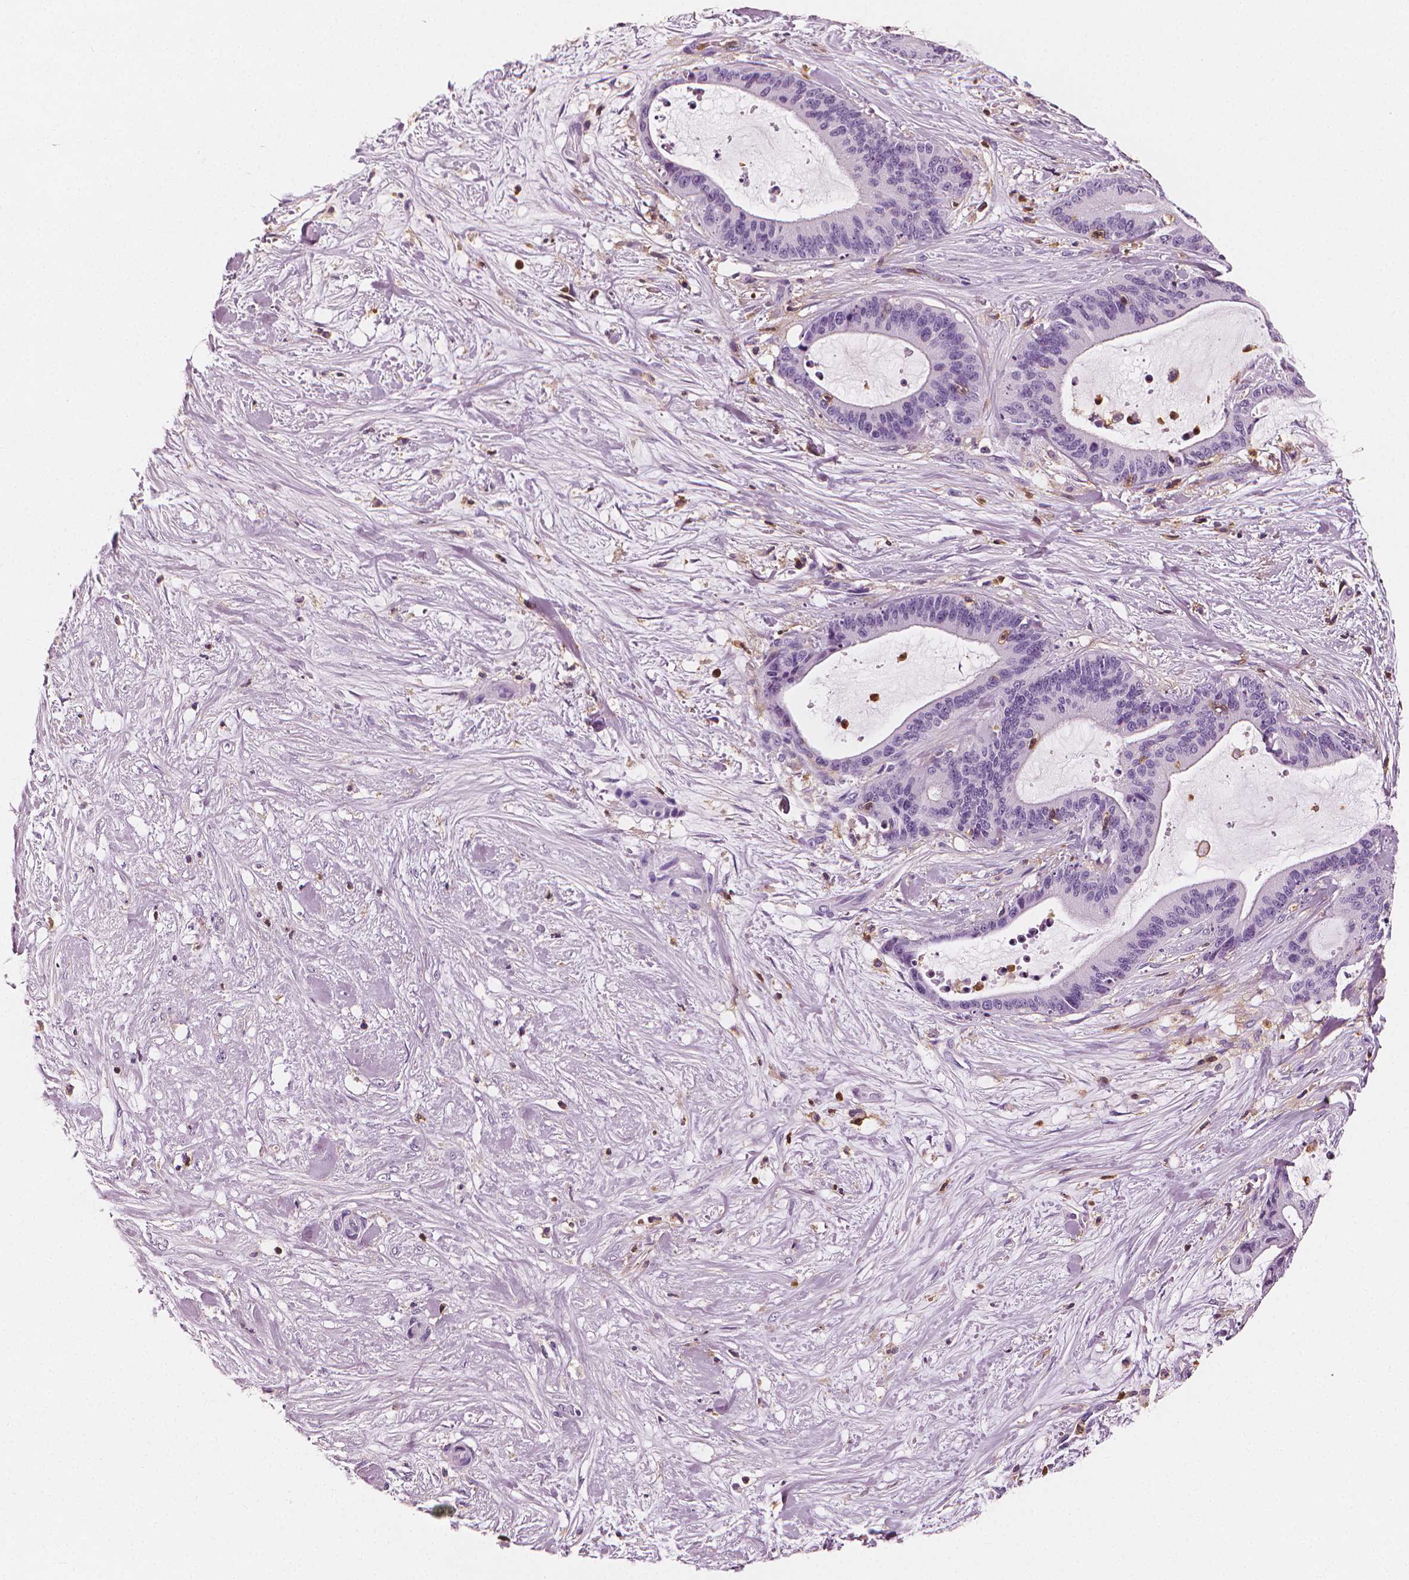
{"staining": {"intensity": "negative", "quantity": "none", "location": "none"}, "tissue": "liver cancer", "cell_type": "Tumor cells", "image_type": "cancer", "snomed": [{"axis": "morphology", "description": "Cholangiocarcinoma"}, {"axis": "topography", "description": "Liver"}], "caption": "Immunohistochemistry image of liver cancer (cholangiocarcinoma) stained for a protein (brown), which displays no expression in tumor cells.", "gene": "PTPRC", "patient": {"sex": "female", "age": 73}}